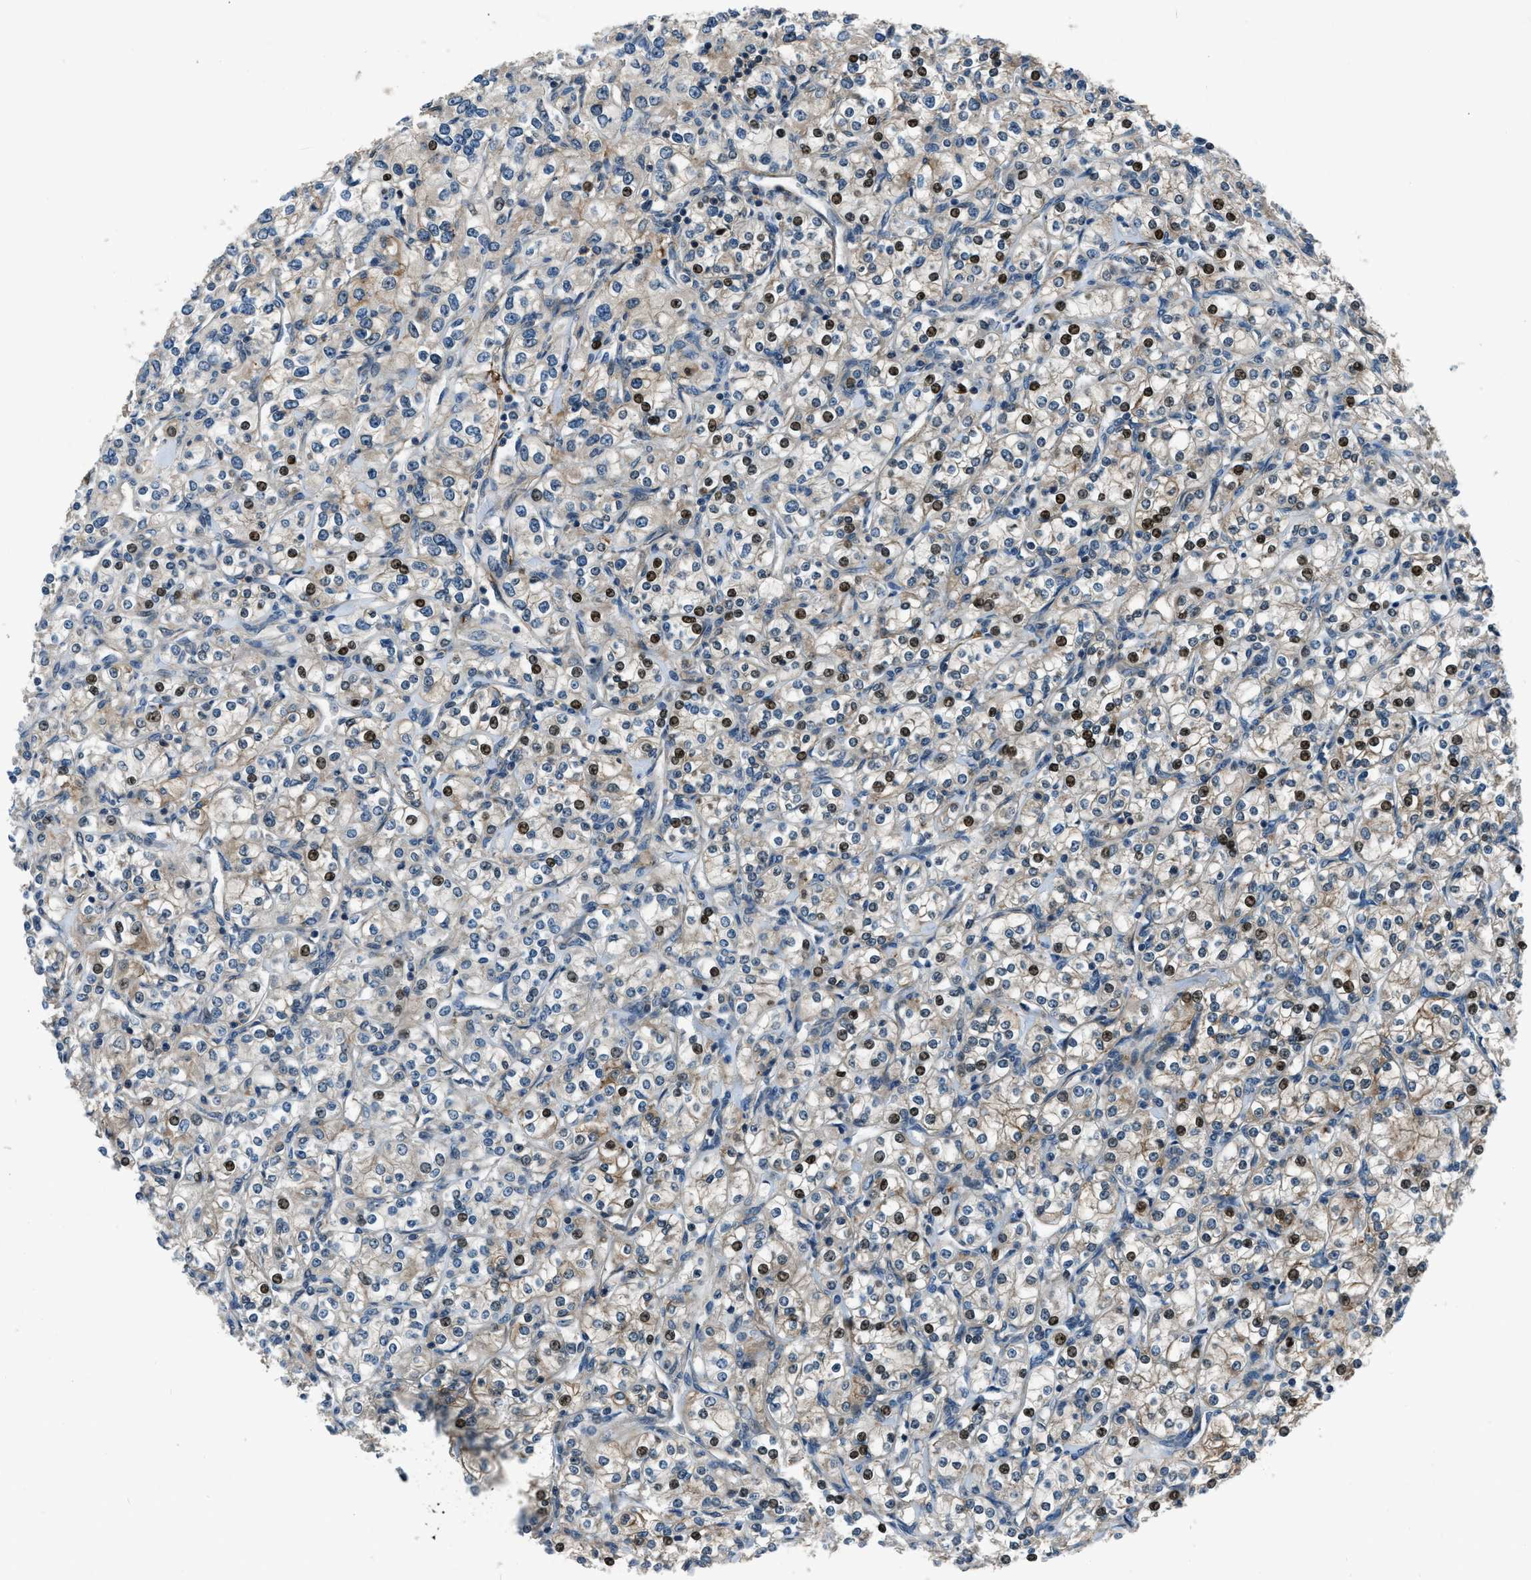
{"staining": {"intensity": "strong", "quantity": "25%-75%", "location": "nuclear"}, "tissue": "renal cancer", "cell_type": "Tumor cells", "image_type": "cancer", "snomed": [{"axis": "morphology", "description": "Adenocarcinoma, NOS"}, {"axis": "topography", "description": "Kidney"}], "caption": "Strong nuclear positivity for a protein is seen in approximately 25%-75% of tumor cells of renal cancer (adenocarcinoma) using immunohistochemistry.", "gene": "NUDCD3", "patient": {"sex": "male", "age": 77}}